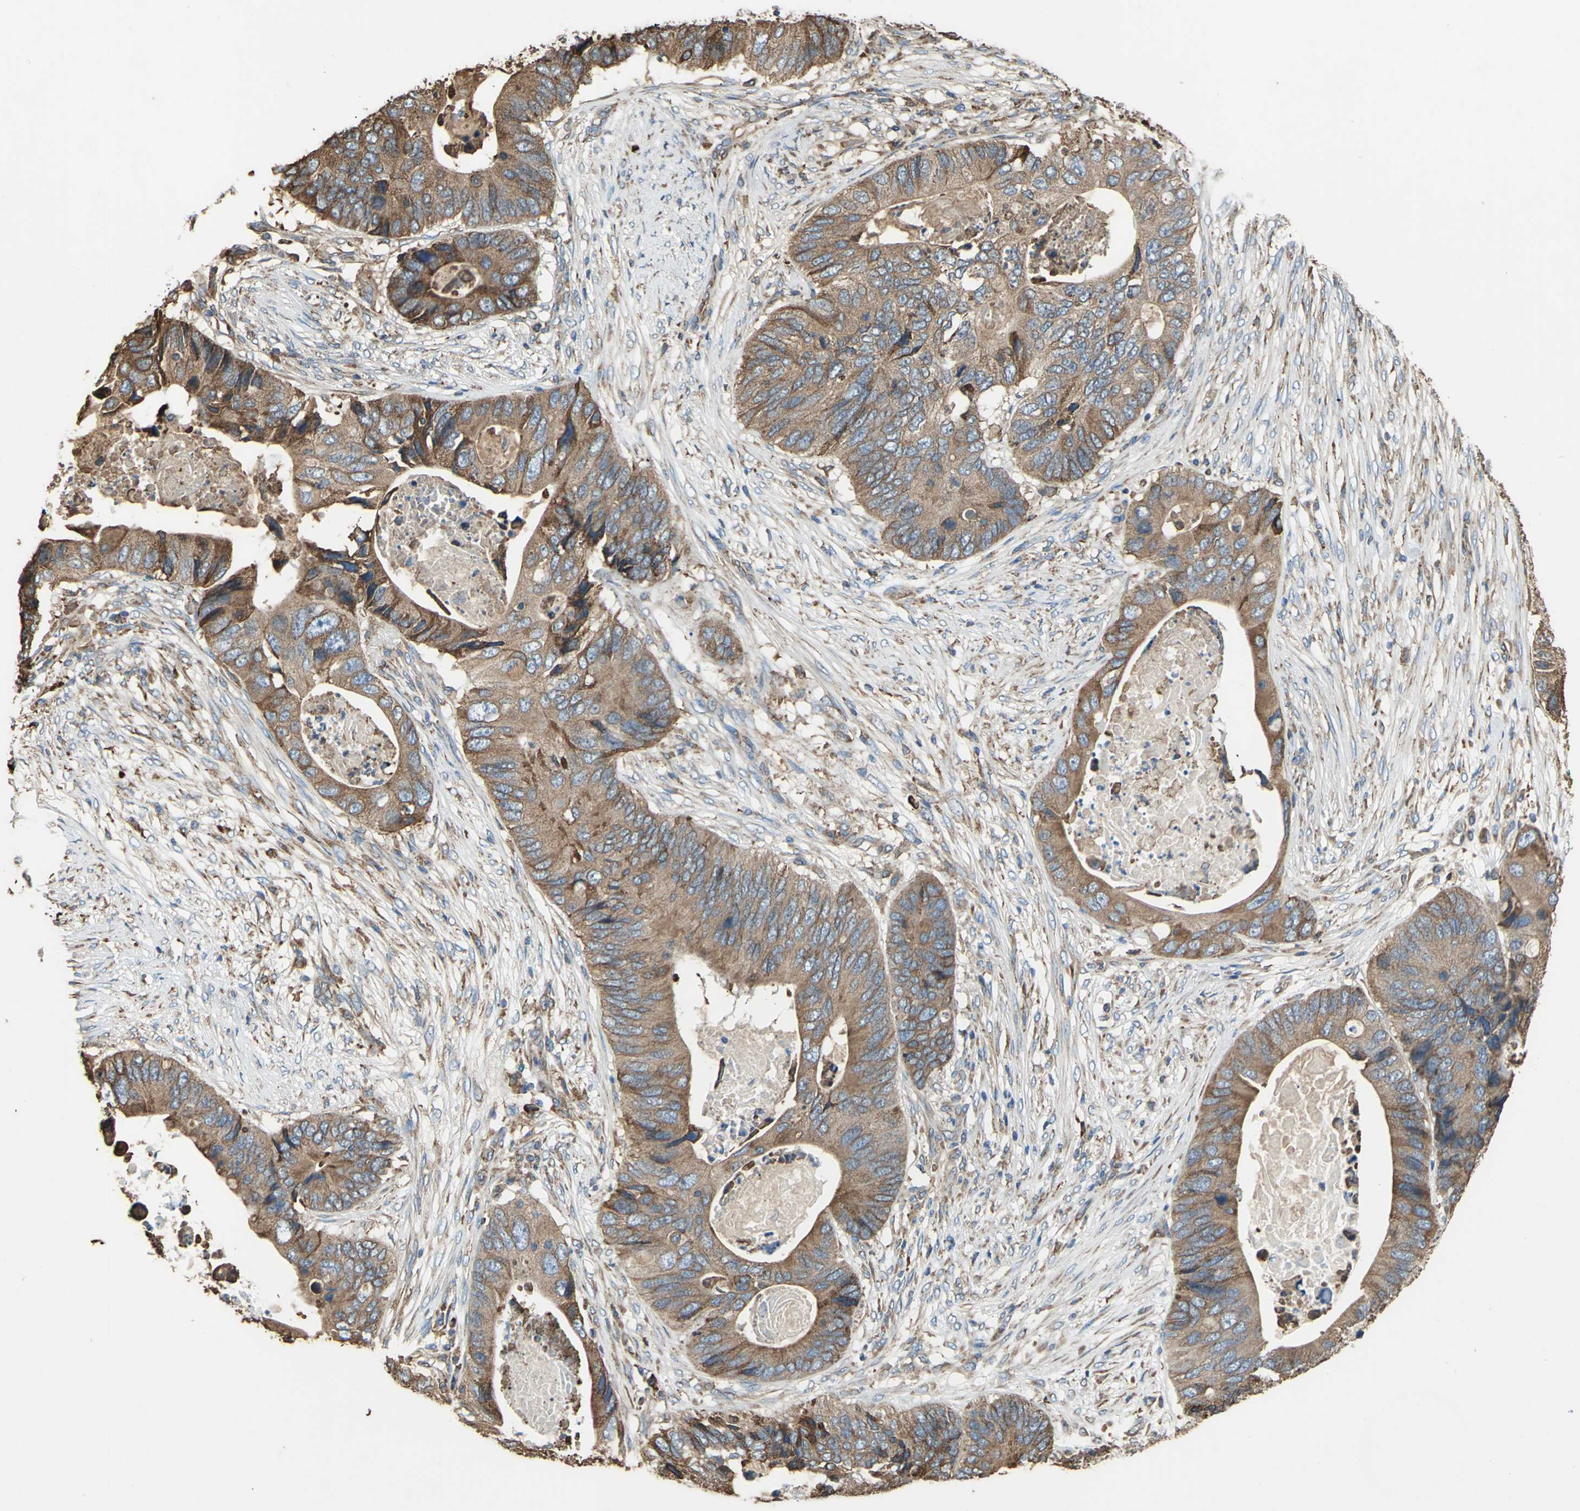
{"staining": {"intensity": "strong", "quantity": ">75%", "location": "cytoplasmic/membranous"}, "tissue": "colorectal cancer", "cell_type": "Tumor cells", "image_type": "cancer", "snomed": [{"axis": "morphology", "description": "Adenocarcinoma, NOS"}, {"axis": "topography", "description": "Colon"}], "caption": "This image shows colorectal cancer (adenocarcinoma) stained with IHC to label a protein in brown. The cytoplasmic/membranous of tumor cells show strong positivity for the protein. Nuclei are counter-stained blue.", "gene": "GPANK1", "patient": {"sex": "male", "age": 71}}